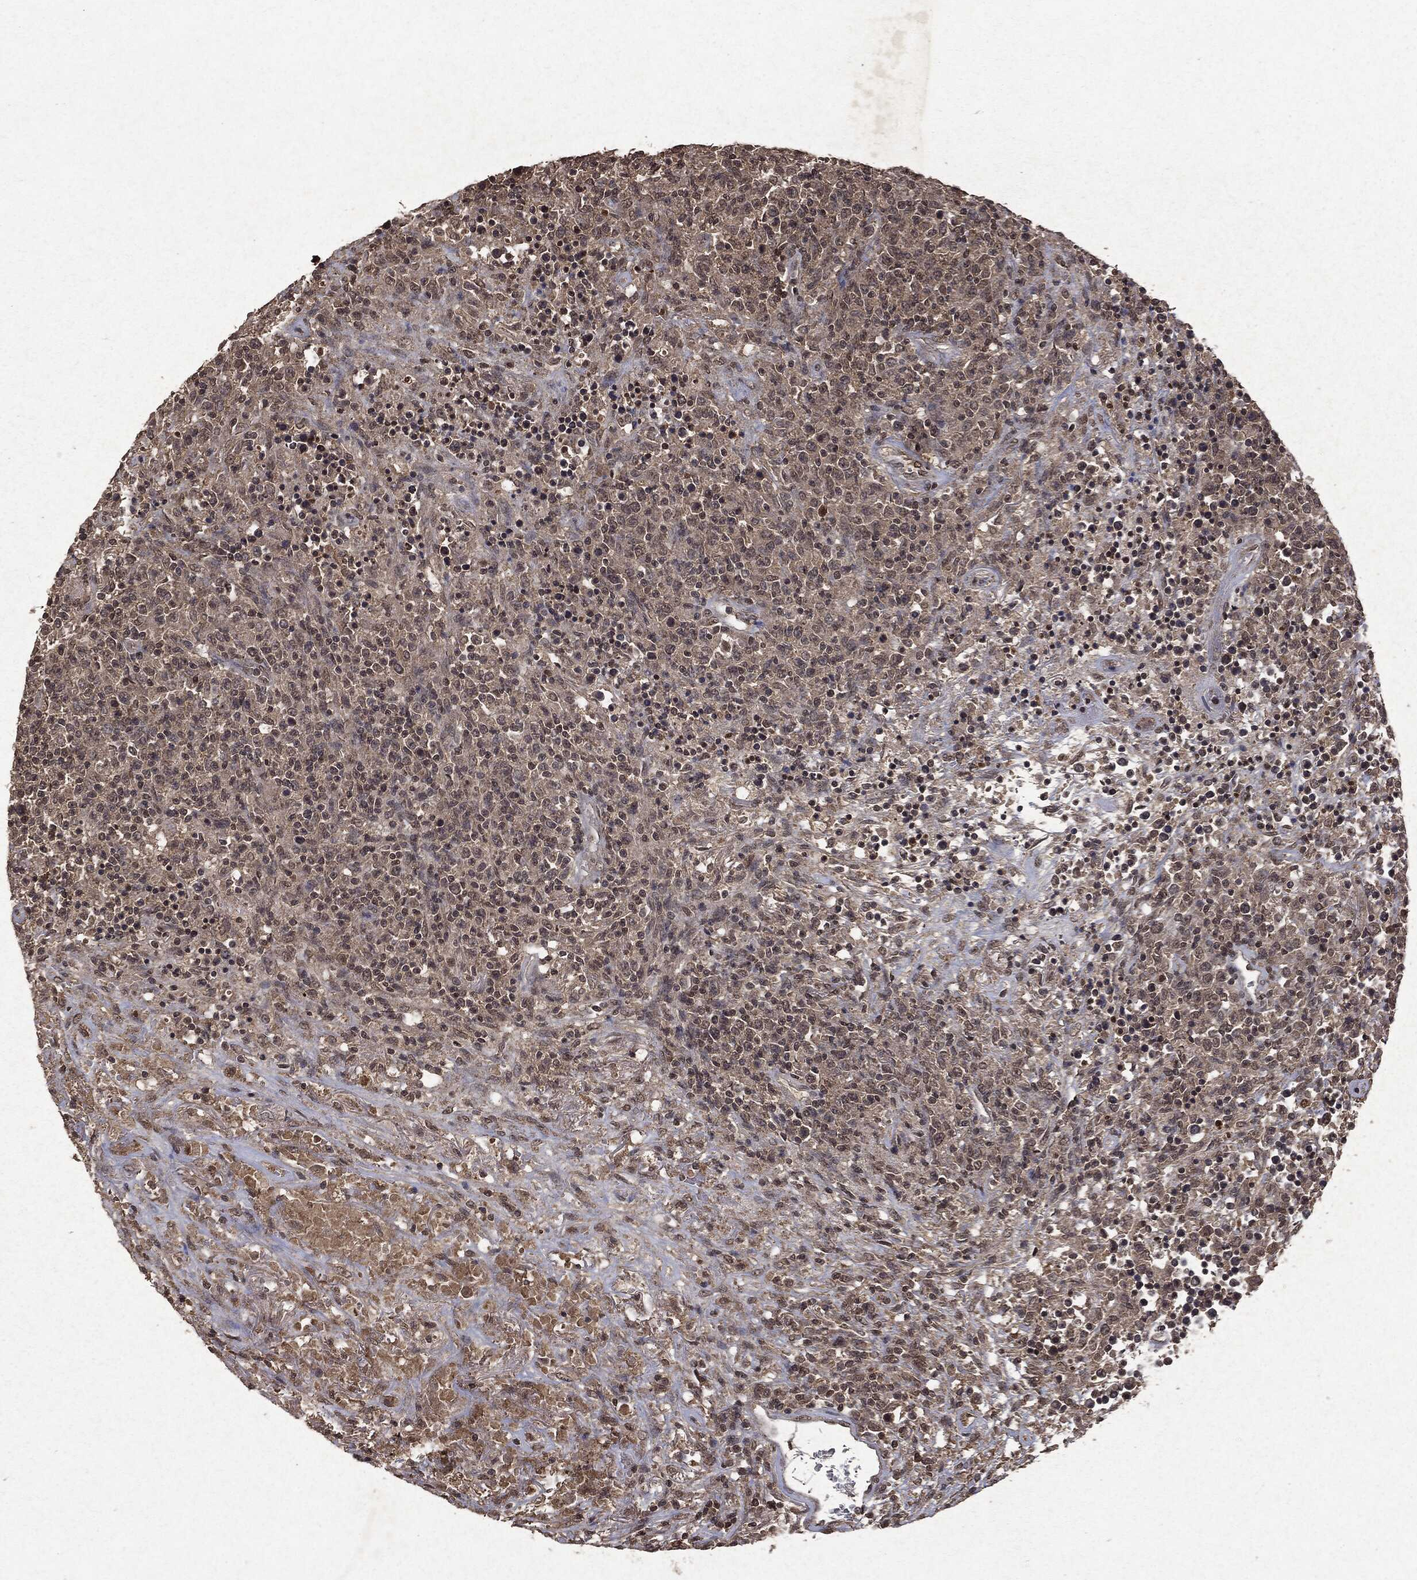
{"staining": {"intensity": "negative", "quantity": "none", "location": "none"}, "tissue": "lymphoma", "cell_type": "Tumor cells", "image_type": "cancer", "snomed": [{"axis": "morphology", "description": "Malignant lymphoma, non-Hodgkin's type, High grade"}, {"axis": "topography", "description": "Lung"}], "caption": "This is a histopathology image of immunohistochemistry staining of malignant lymphoma, non-Hodgkin's type (high-grade), which shows no positivity in tumor cells.", "gene": "PEBP1", "patient": {"sex": "male", "age": 79}}